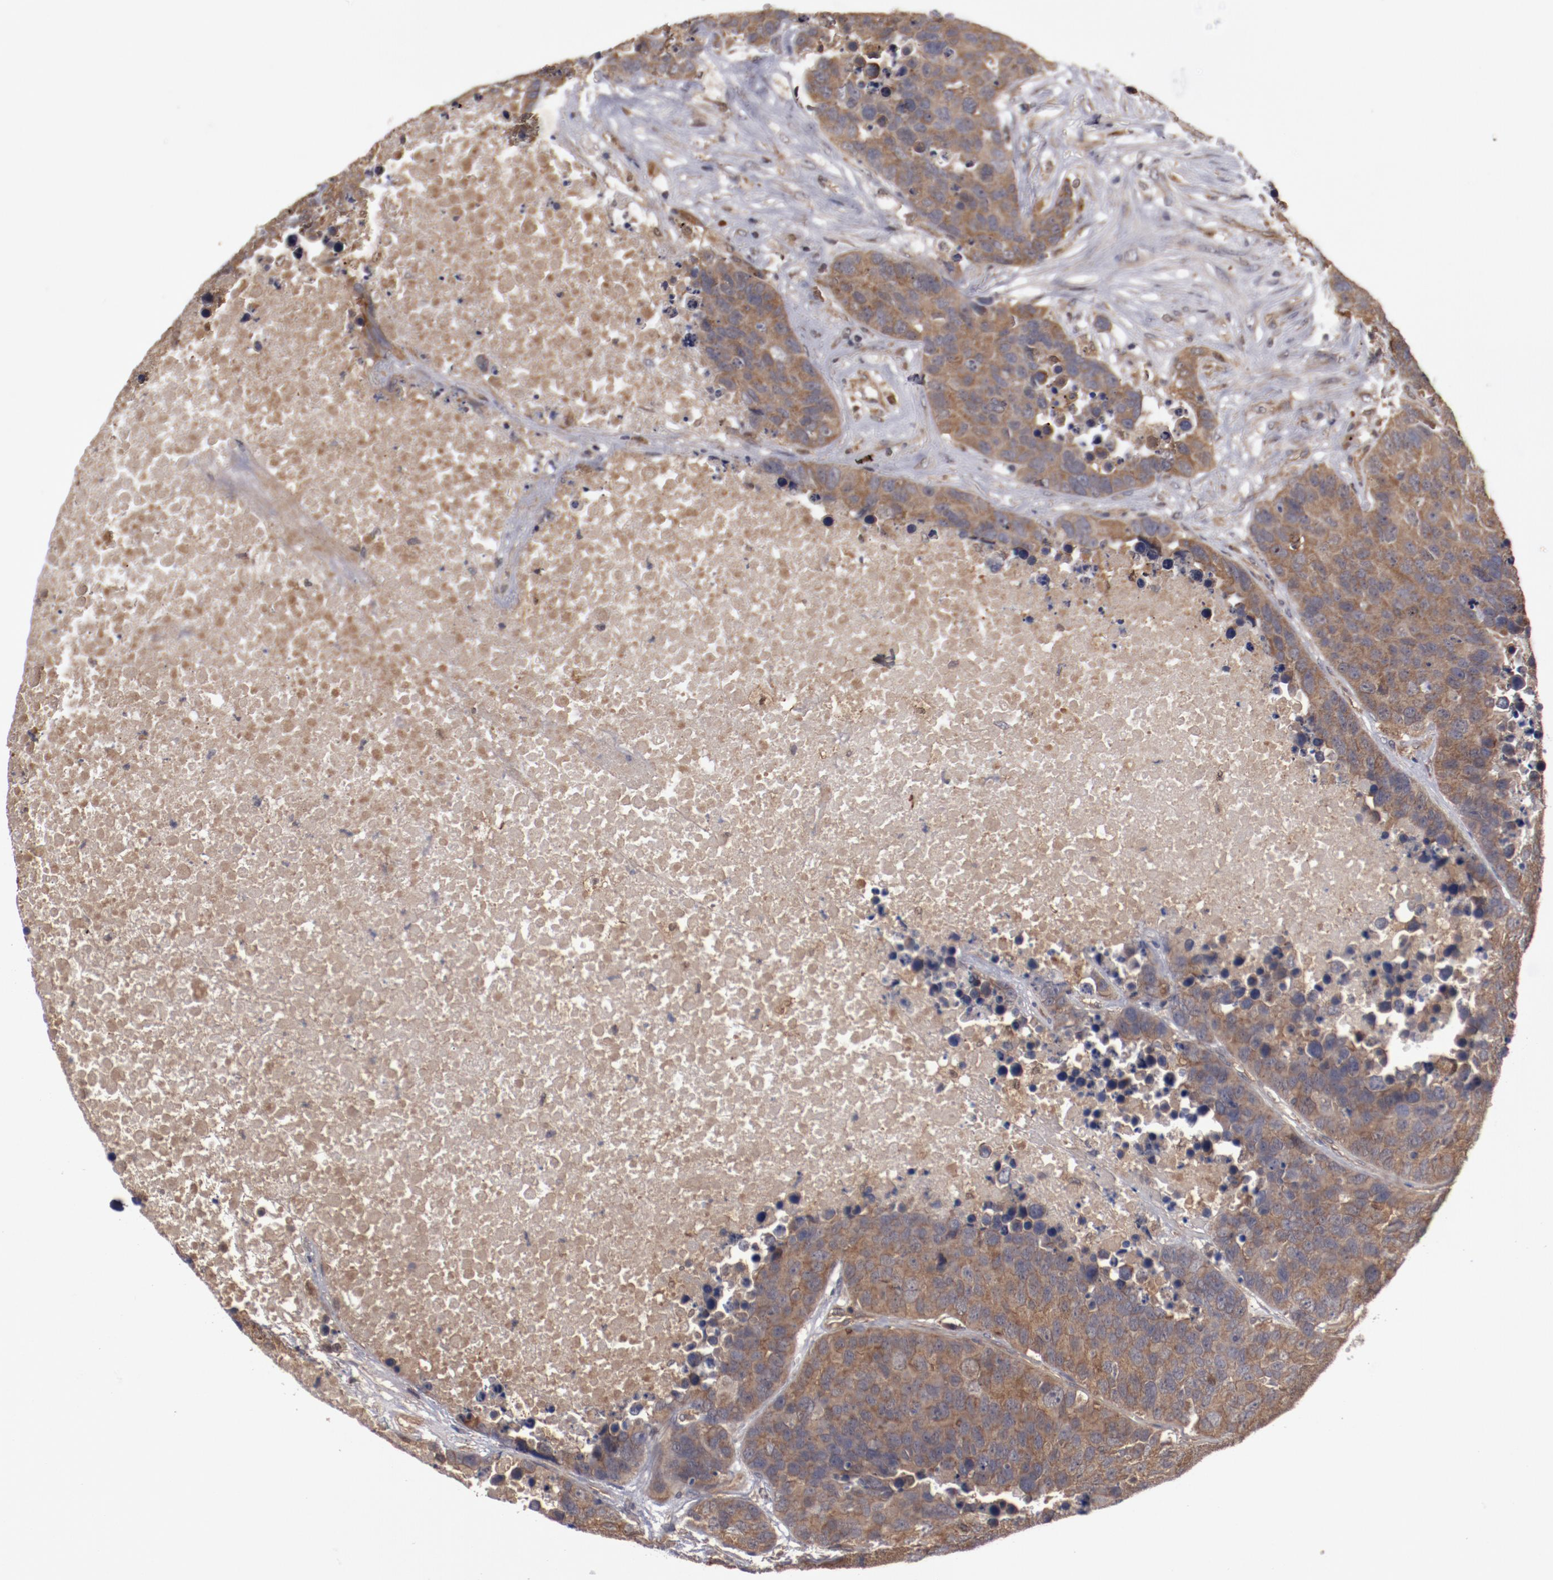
{"staining": {"intensity": "moderate", "quantity": ">75%", "location": "cytoplasmic/membranous"}, "tissue": "carcinoid", "cell_type": "Tumor cells", "image_type": "cancer", "snomed": [{"axis": "morphology", "description": "Carcinoid, malignant, NOS"}, {"axis": "topography", "description": "Lung"}], "caption": "Human carcinoid stained for a protein (brown) shows moderate cytoplasmic/membranous positive positivity in about >75% of tumor cells.", "gene": "DNAAF2", "patient": {"sex": "male", "age": 60}}